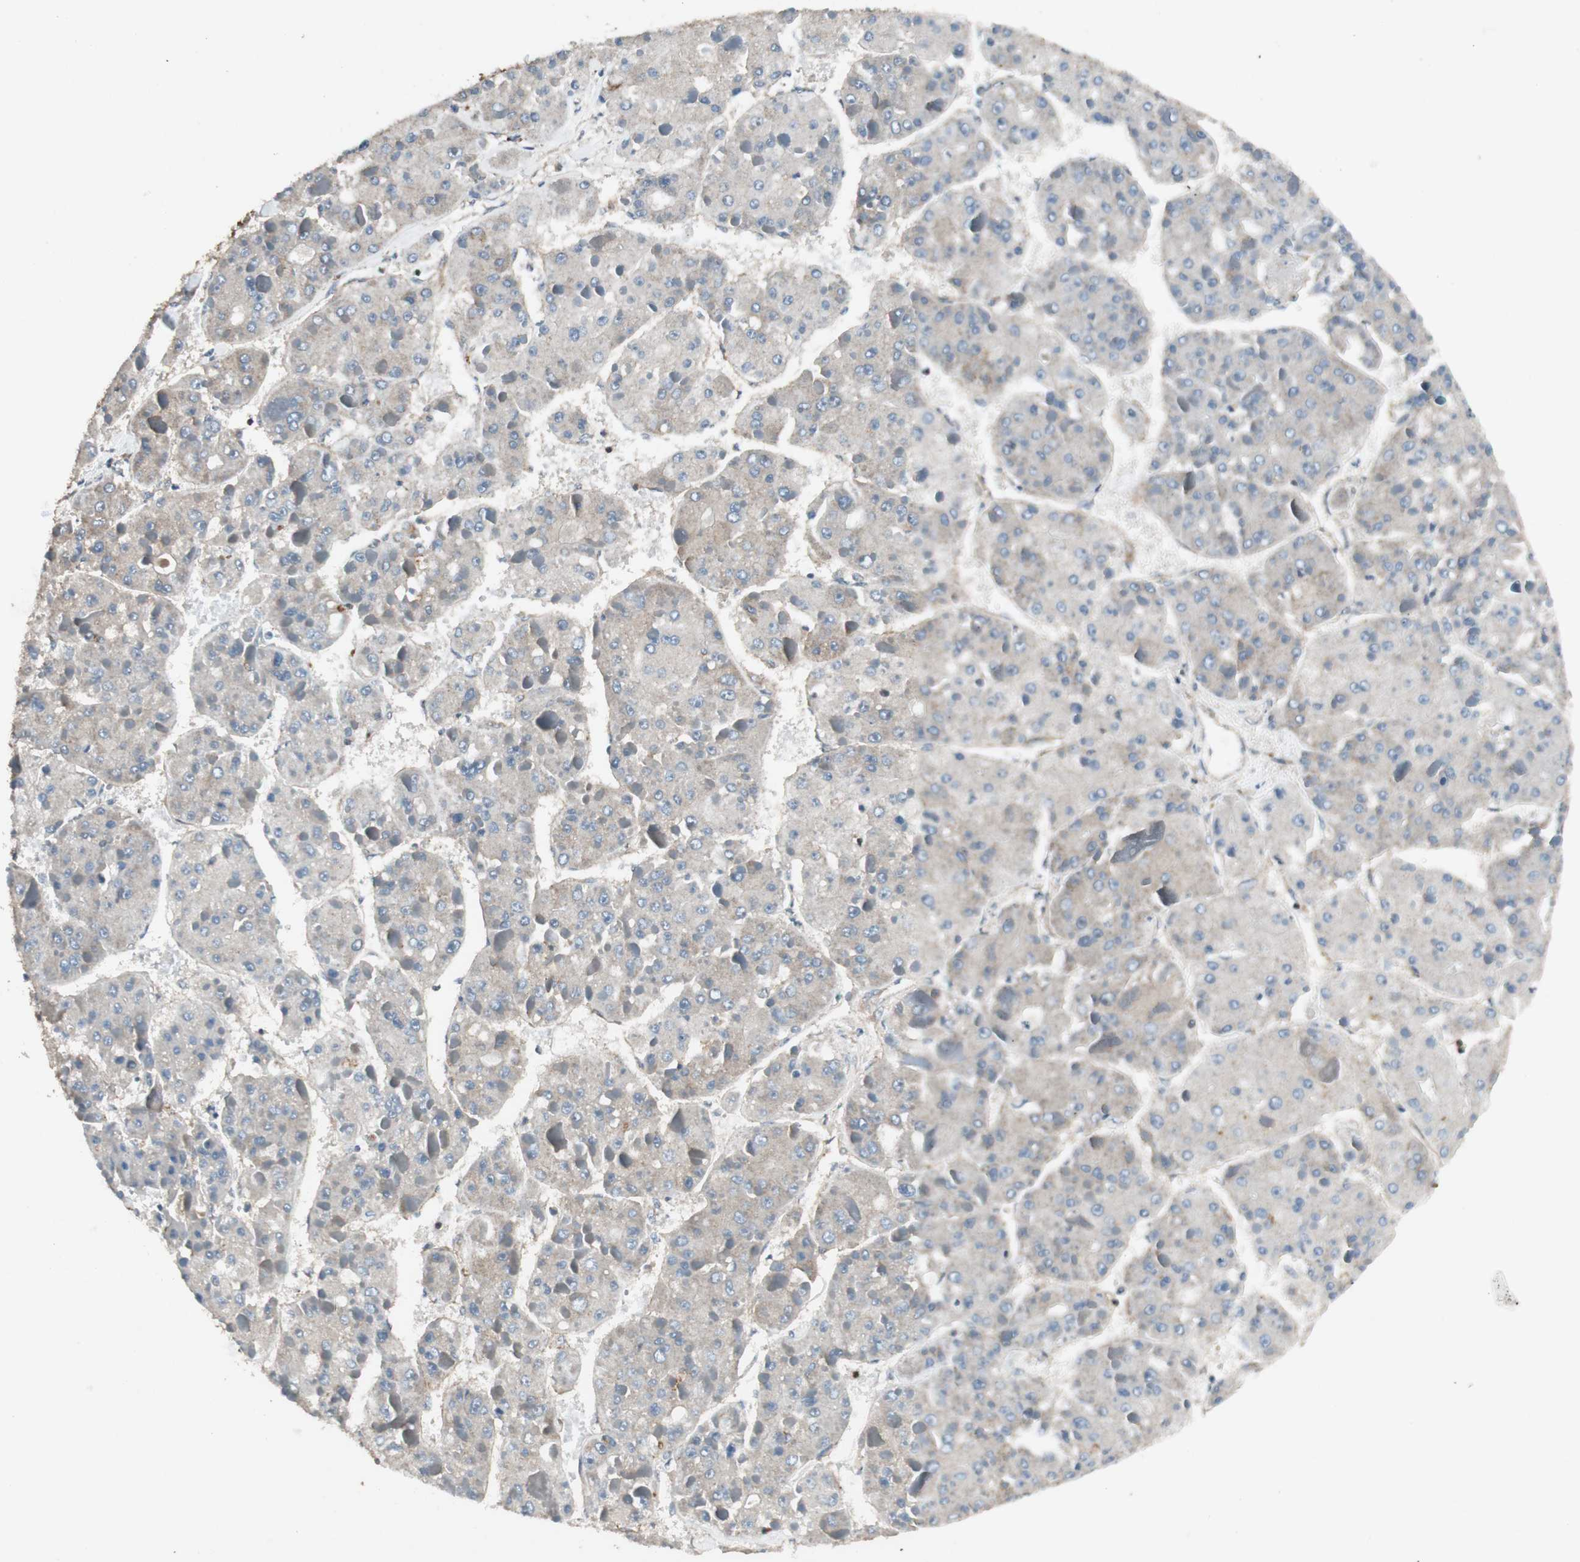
{"staining": {"intensity": "weak", "quantity": "25%-75%", "location": "cytoplasmic/membranous"}, "tissue": "liver cancer", "cell_type": "Tumor cells", "image_type": "cancer", "snomed": [{"axis": "morphology", "description": "Carcinoma, Hepatocellular, NOS"}, {"axis": "topography", "description": "Liver"}], "caption": "Liver cancer (hepatocellular carcinoma) stained with a protein marker reveals weak staining in tumor cells.", "gene": "BTN3A3", "patient": {"sex": "female", "age": 73}}